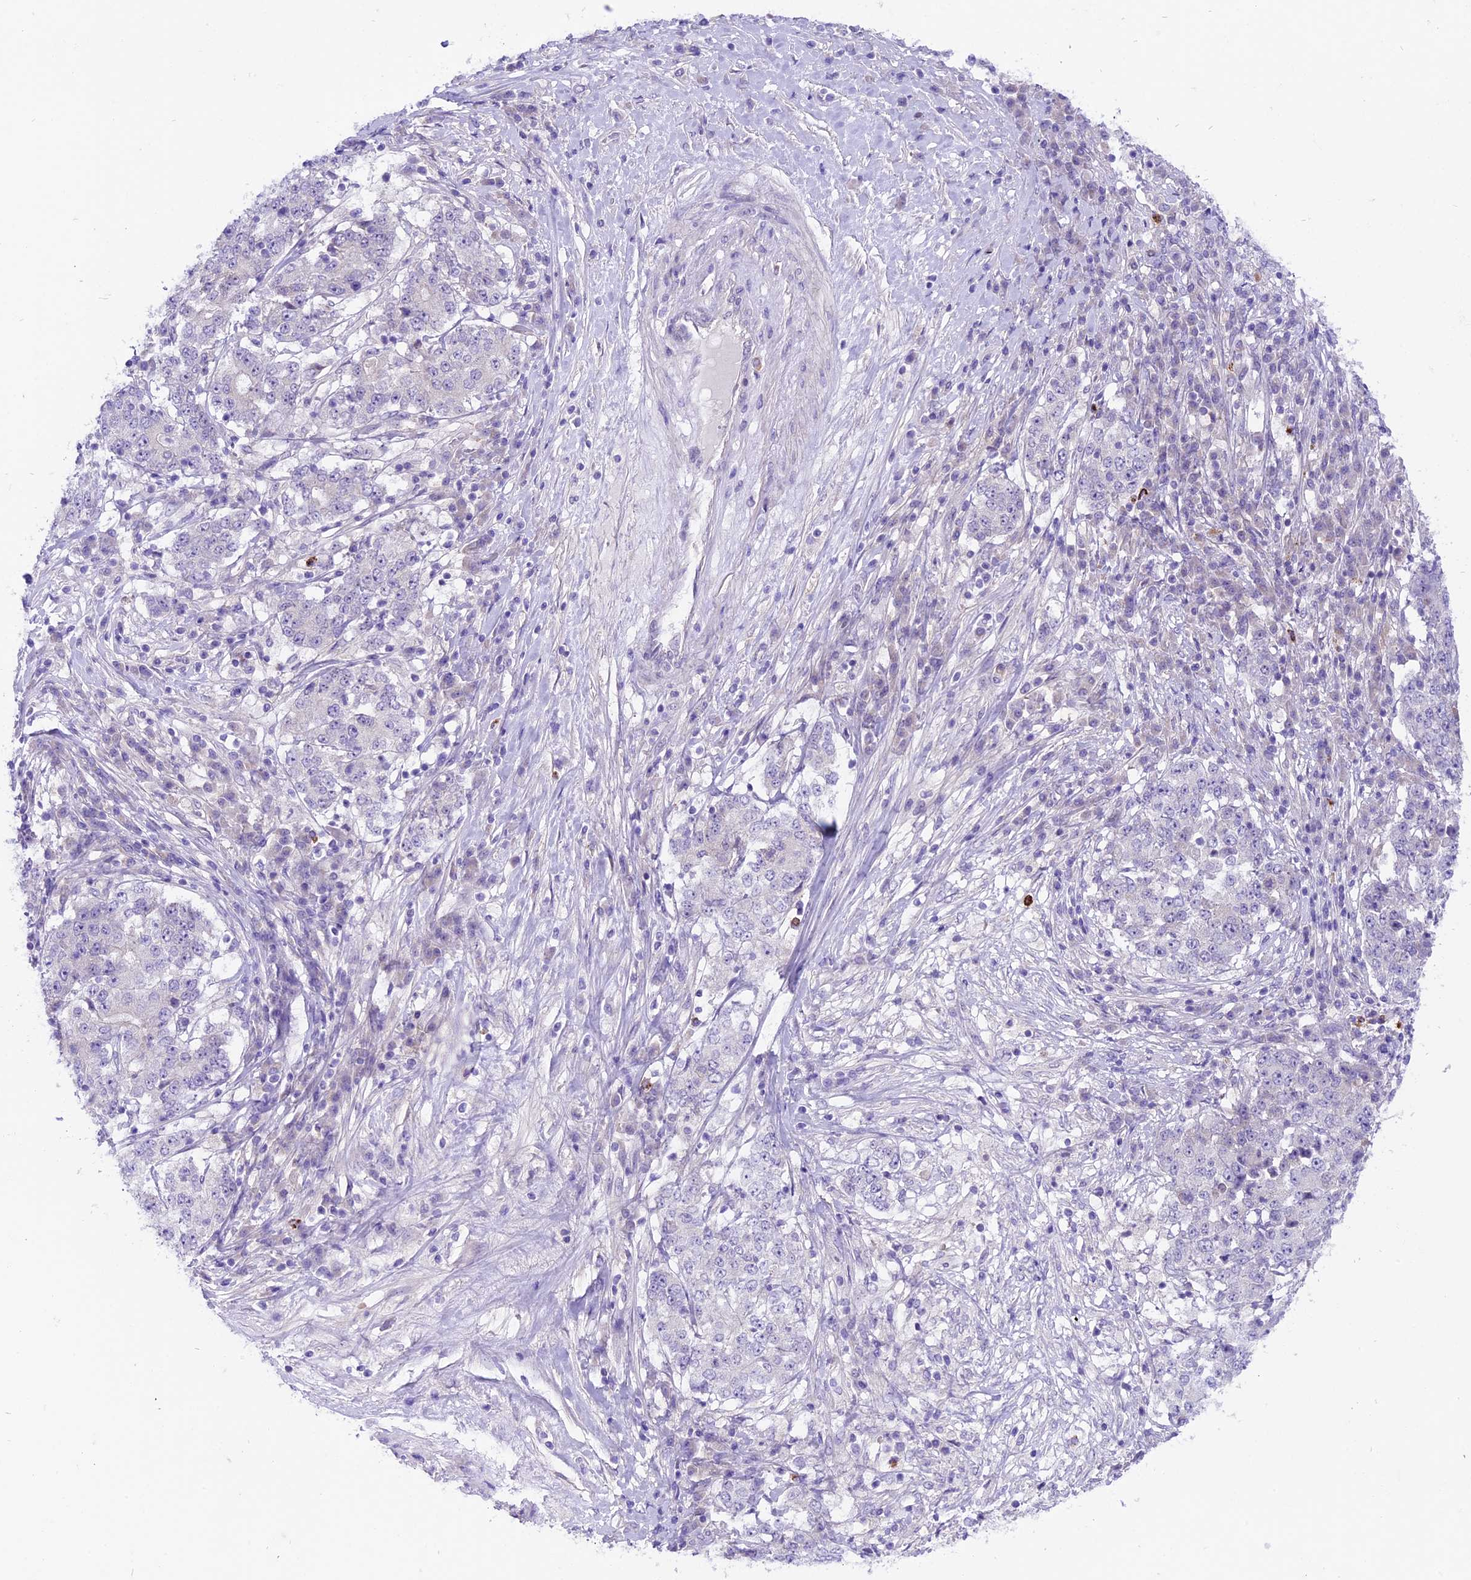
{"staining": {"intensity": "negative", "quantity": "none", "location": "none"}, "tissue": "stomach cancer", "cell_type": "Tumor cells", "image_type": "cancer", "snomed": [{"axis": "morphology", "description": "Adenocarcinoma, NOS"}, {"axis": "topography", "description": "Stomach"}], "caption": "Adenocarcinoma (stomach) stained for a protein using immunohistochemistry exhibits no staining tumor cells.", "gene": "SPRED1", "patient": {"sex": "male", "age": 59}}